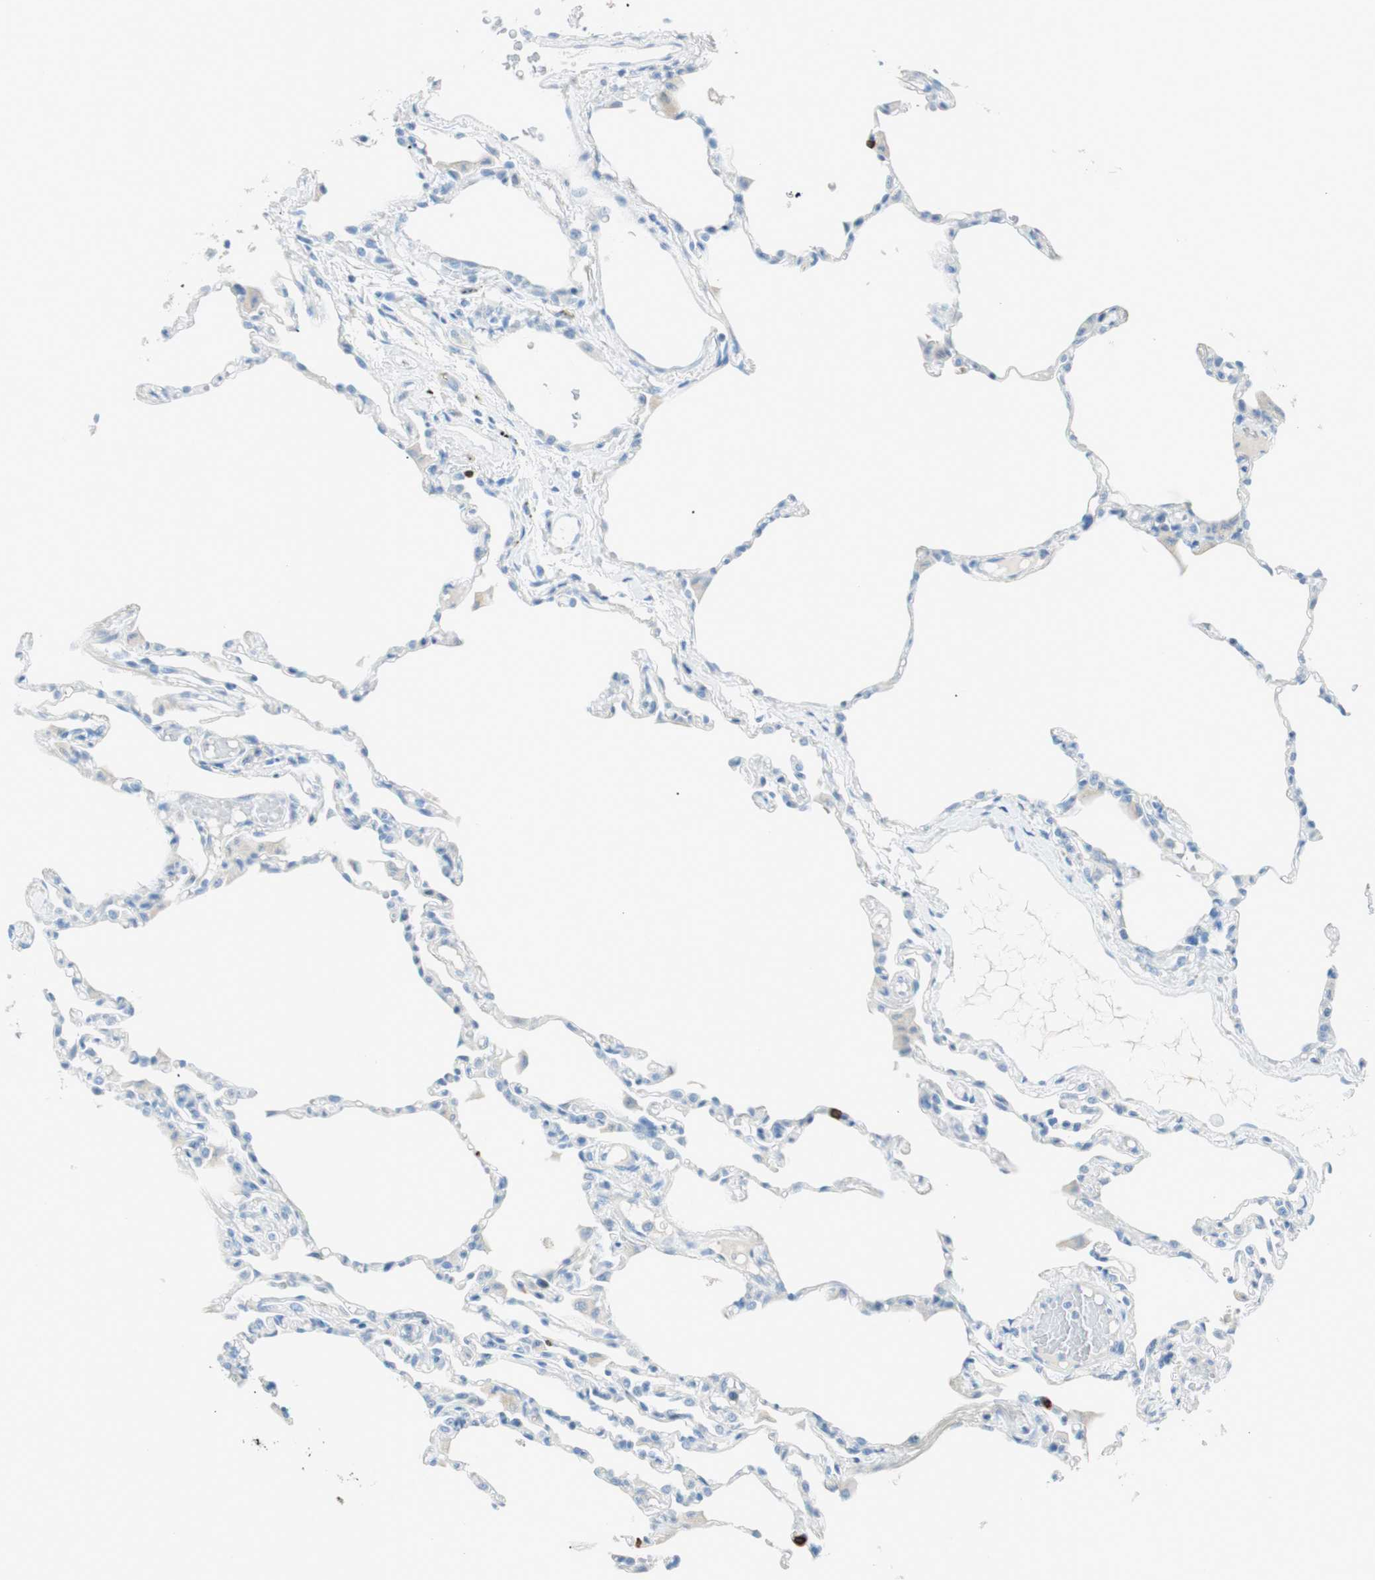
{"staining": {"intensity": "negative", "quantity": "none", "location": "none"}, "tissue": "lung", "cell_type": "Alveolar cells", "image_type": "normal", "snomed": [{"axis": "morphology", "description": "Normal tissue, NOS"}, {"axis": "topography", "description": "Lung"}], "caption": "Immunohistochemistry image of benign lung stained for a protein (brown), which exhibits no staining in alveolar cells.", "gene": "TNFRSF13C", "patient": {"sex": "female", "age": 49}}